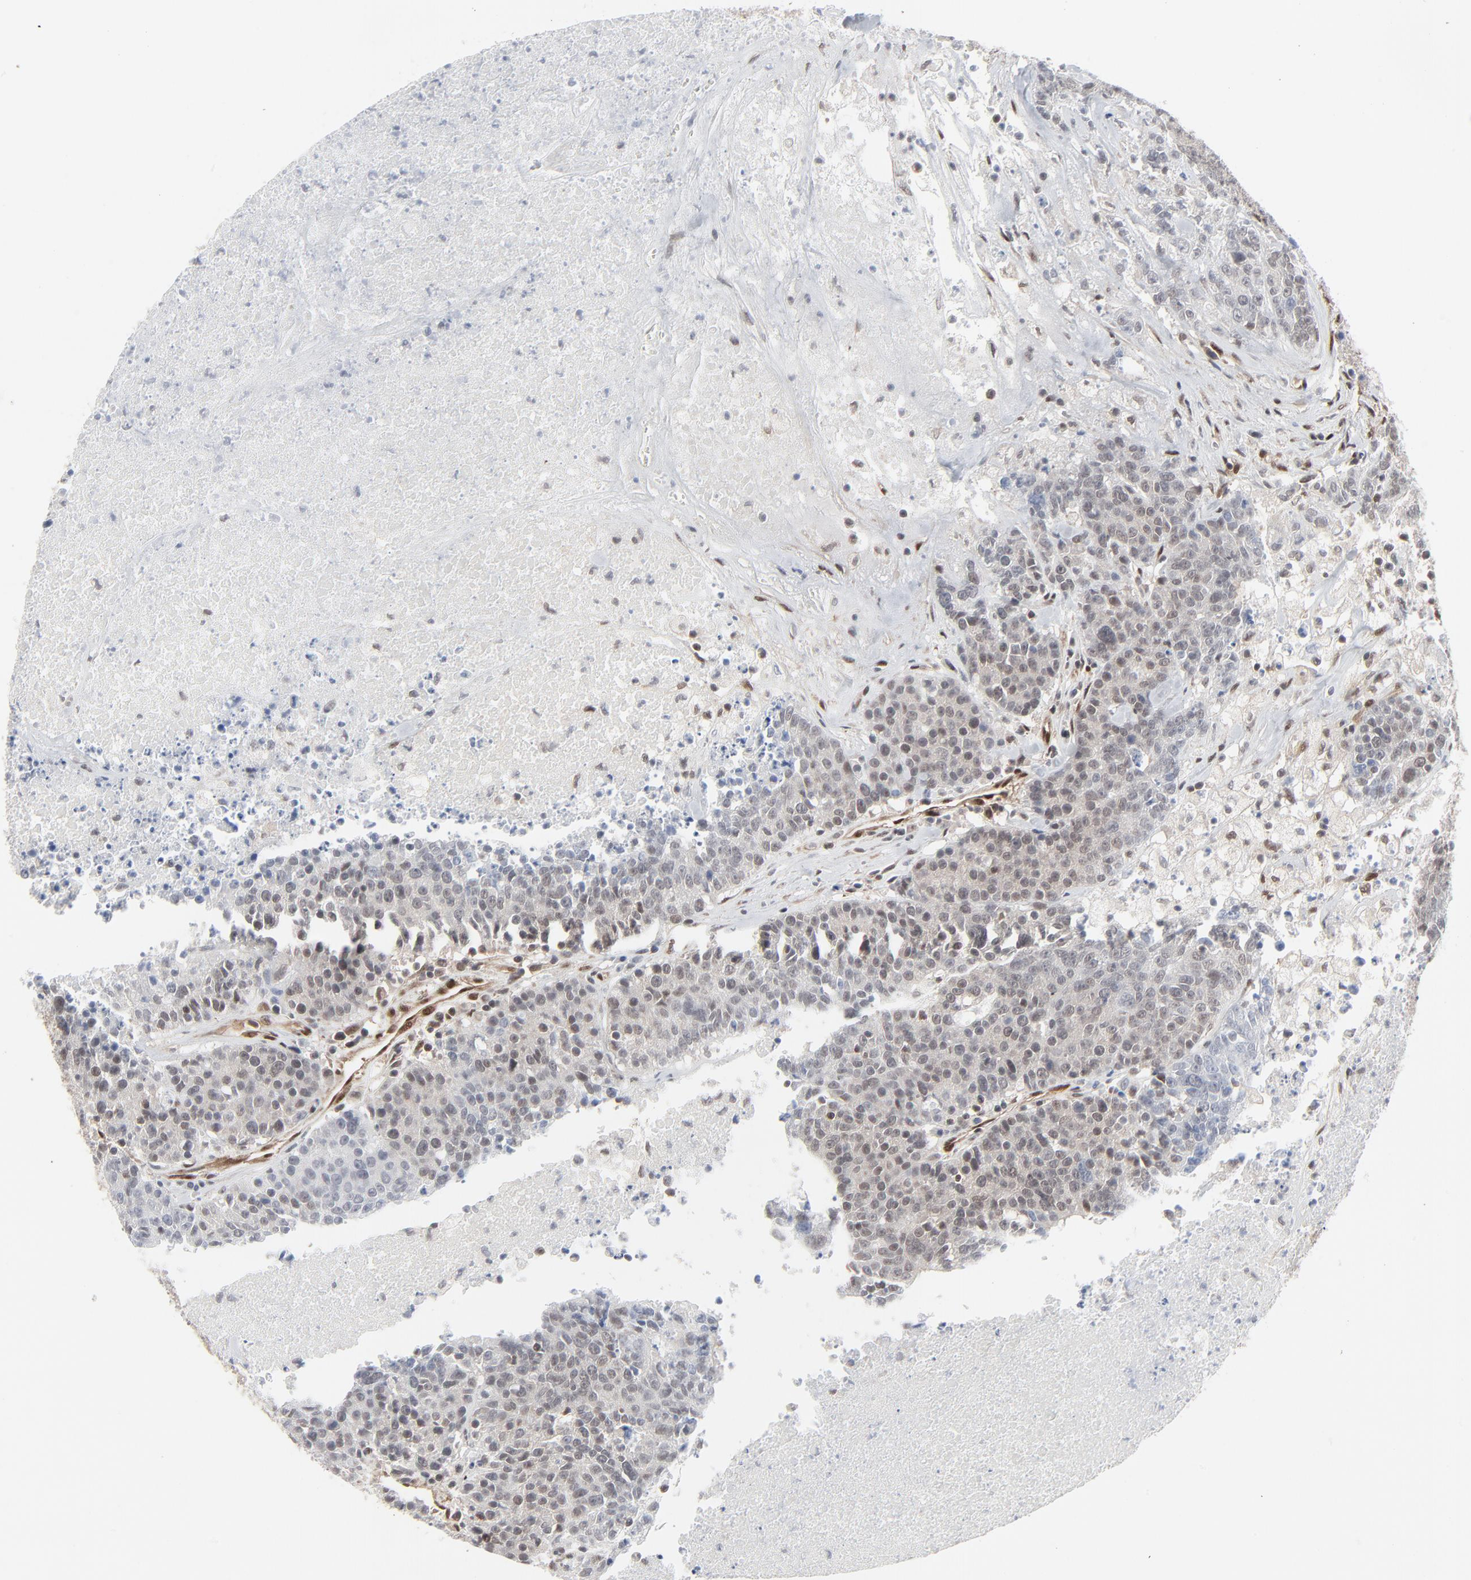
{"staining": {"intensity": "weak", "quantity": "25%-75%", "location": "nuclear"}, "tissue": "colorectal cancer", "cell_type": "Tumor cells", "image_type": "cancer", "snomed": [{"axis": "morphology", "description": "Adenocarcinoma, NOS"}, {"axis": "topography", "description": "Colon"}], "caption": "A brown stain labels weak nuclear staining of a protein in colorectal cancer (adenocarcinoma) tumor cells.", "gene": "AKT1", "patient": {"sex": "female", "age": 53}}